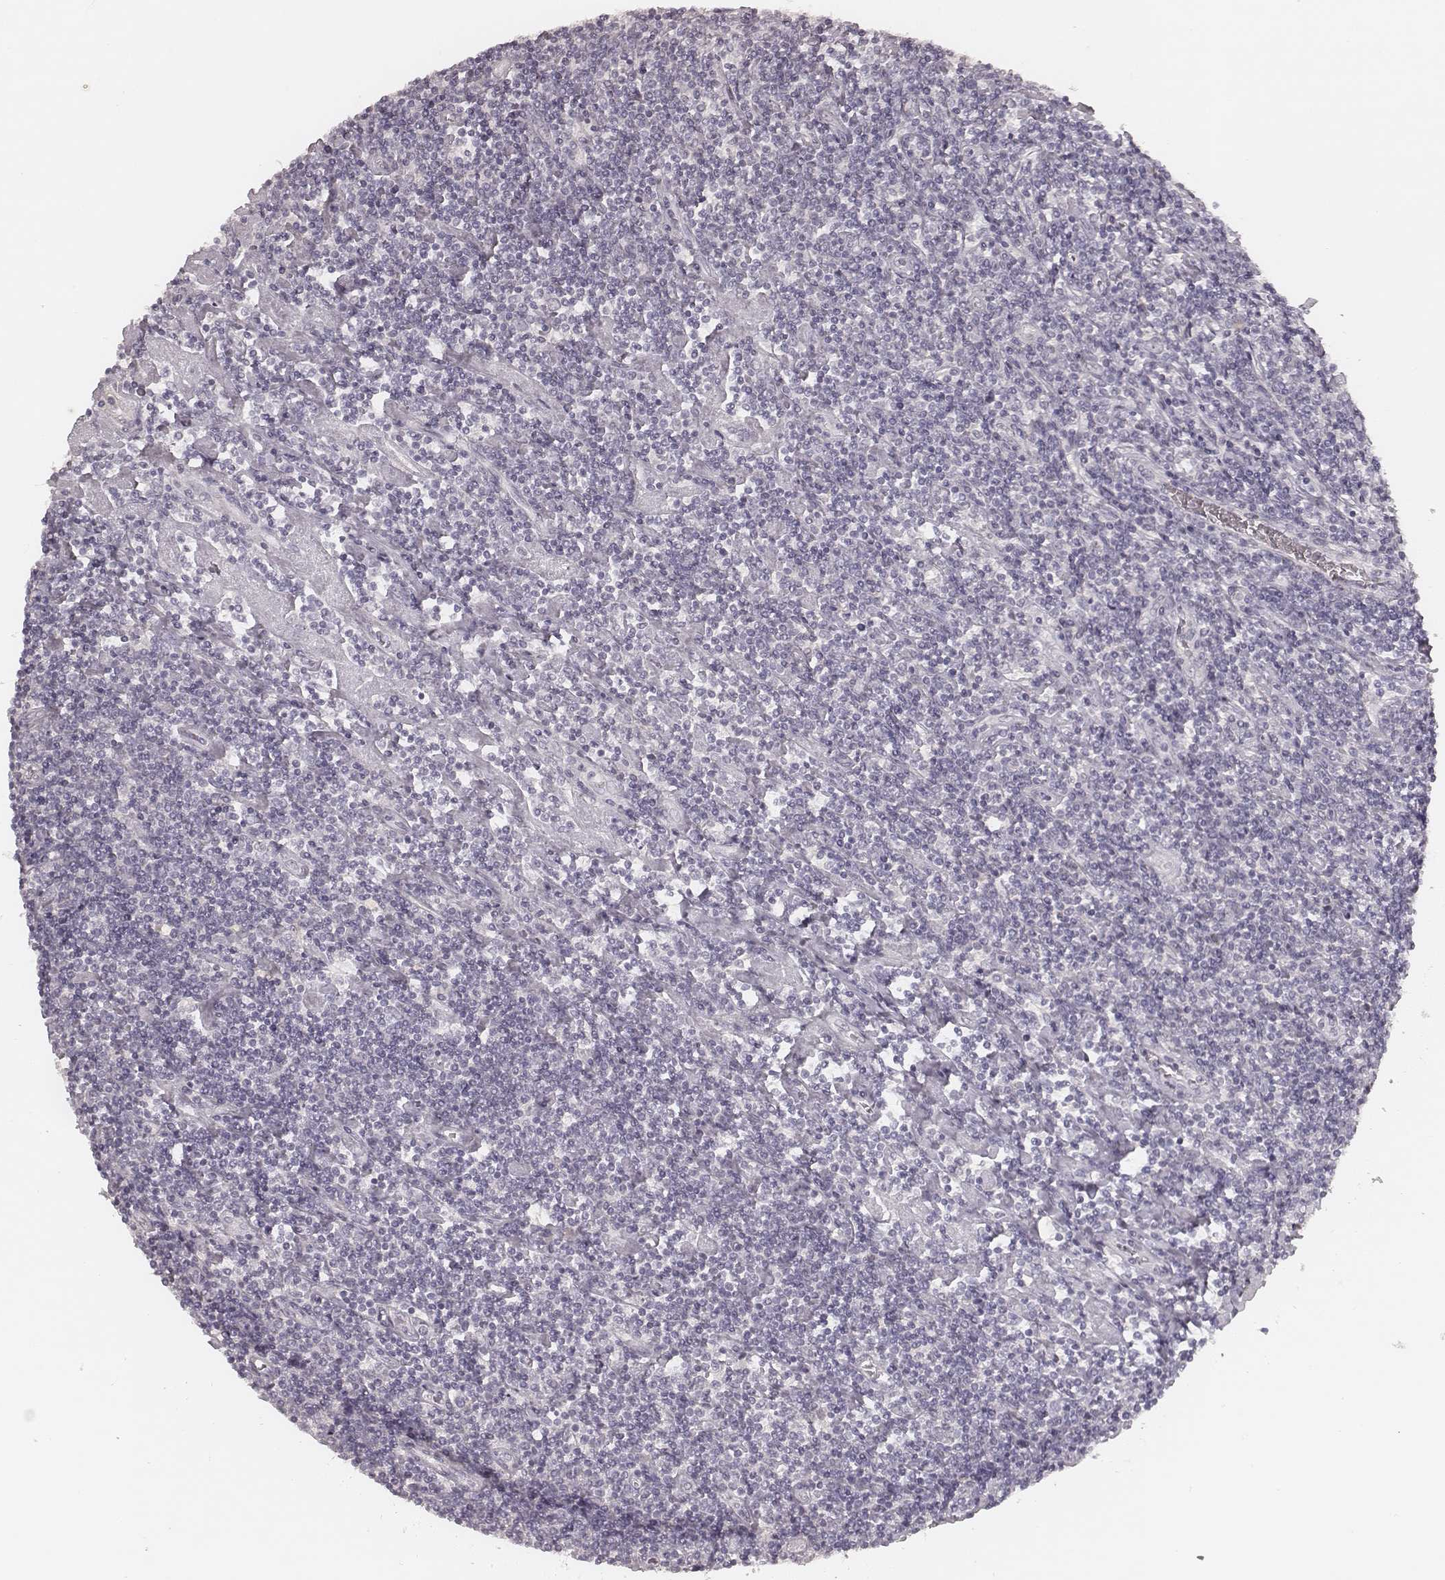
{"staining": {"intensity": "negative", "quantity": "none", "location": "none"}, "tissue": "lymphoma", "cell_type": "Tumor cells", "image_type": "cancer", "snomed": [{"axis": "morphology", "description": "Hodgkin's disease, NOS"}, {"axis": "topography", "description": "Lymph node"}], "caption": "An IHC photomicrograph of Hodgkin's disease is shown. There is no staining in tumor cells of Hodgkin's disease.", "gene": "MADCAM1", "patient": {"sex": "male", "age": 40}}